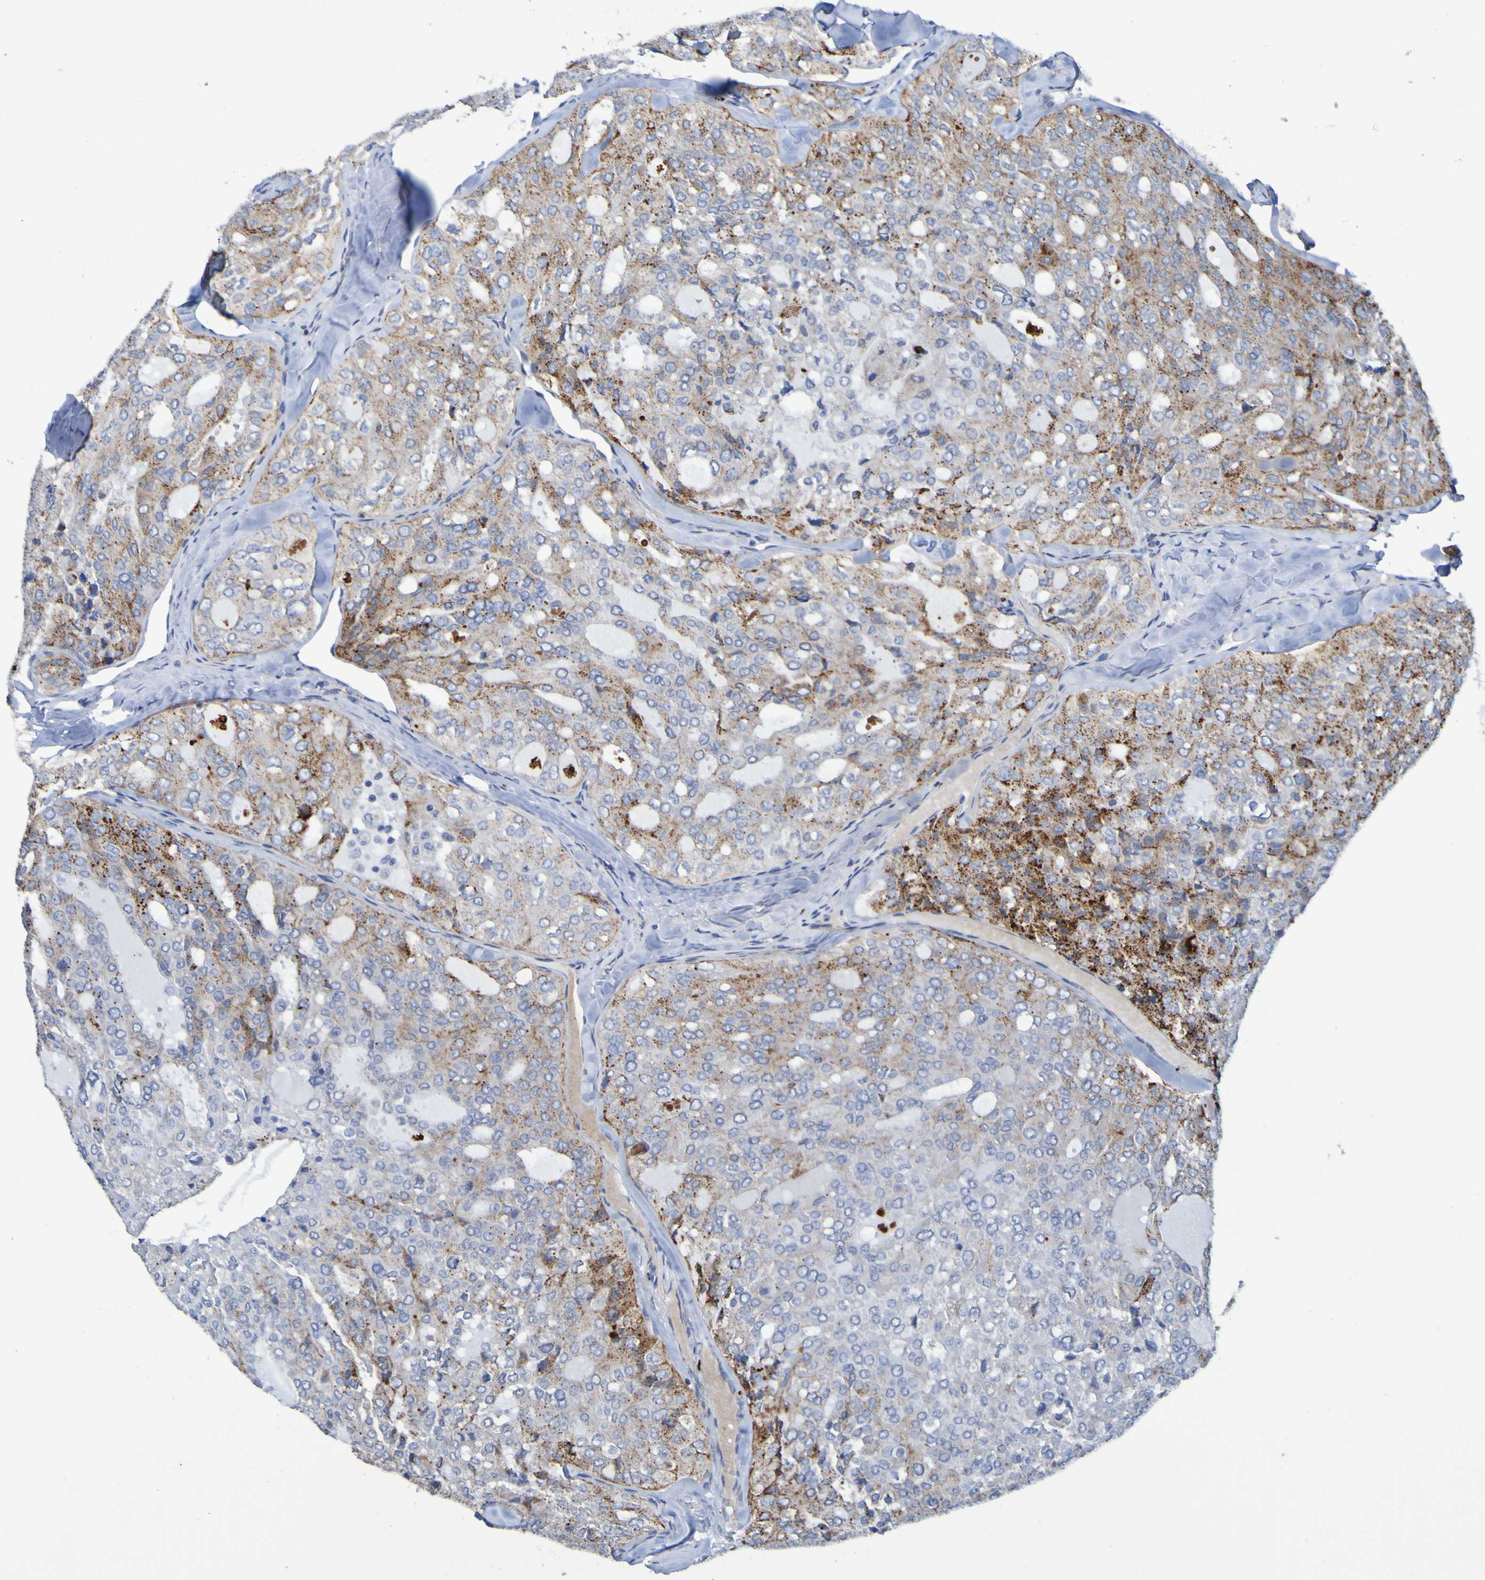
{"staining": {"intensity": "moderate", "quantity": ">75%", "location": "cytoplasmic/membranous"}, "tissue": "thyroid cancer", "cell_type": "Tumor cells", "image_type": "cancer", "snomed": [{"axis": "morphology", "description": "Follicular adenoma carcinoma, NOS"}, {"axis": "topography", "description": "Thyroid gland"}], "caption": "Follicular adenoma carcinoma (thyroid) stained with DAB (3,3'-diaminobenzidine) IHC exhibits medium levels of moderate cytoplasmic/membranous expression in about >75% of tumor cells.", "gene": "C11orf24", "patient": {"sex": "male", "age": 75}}